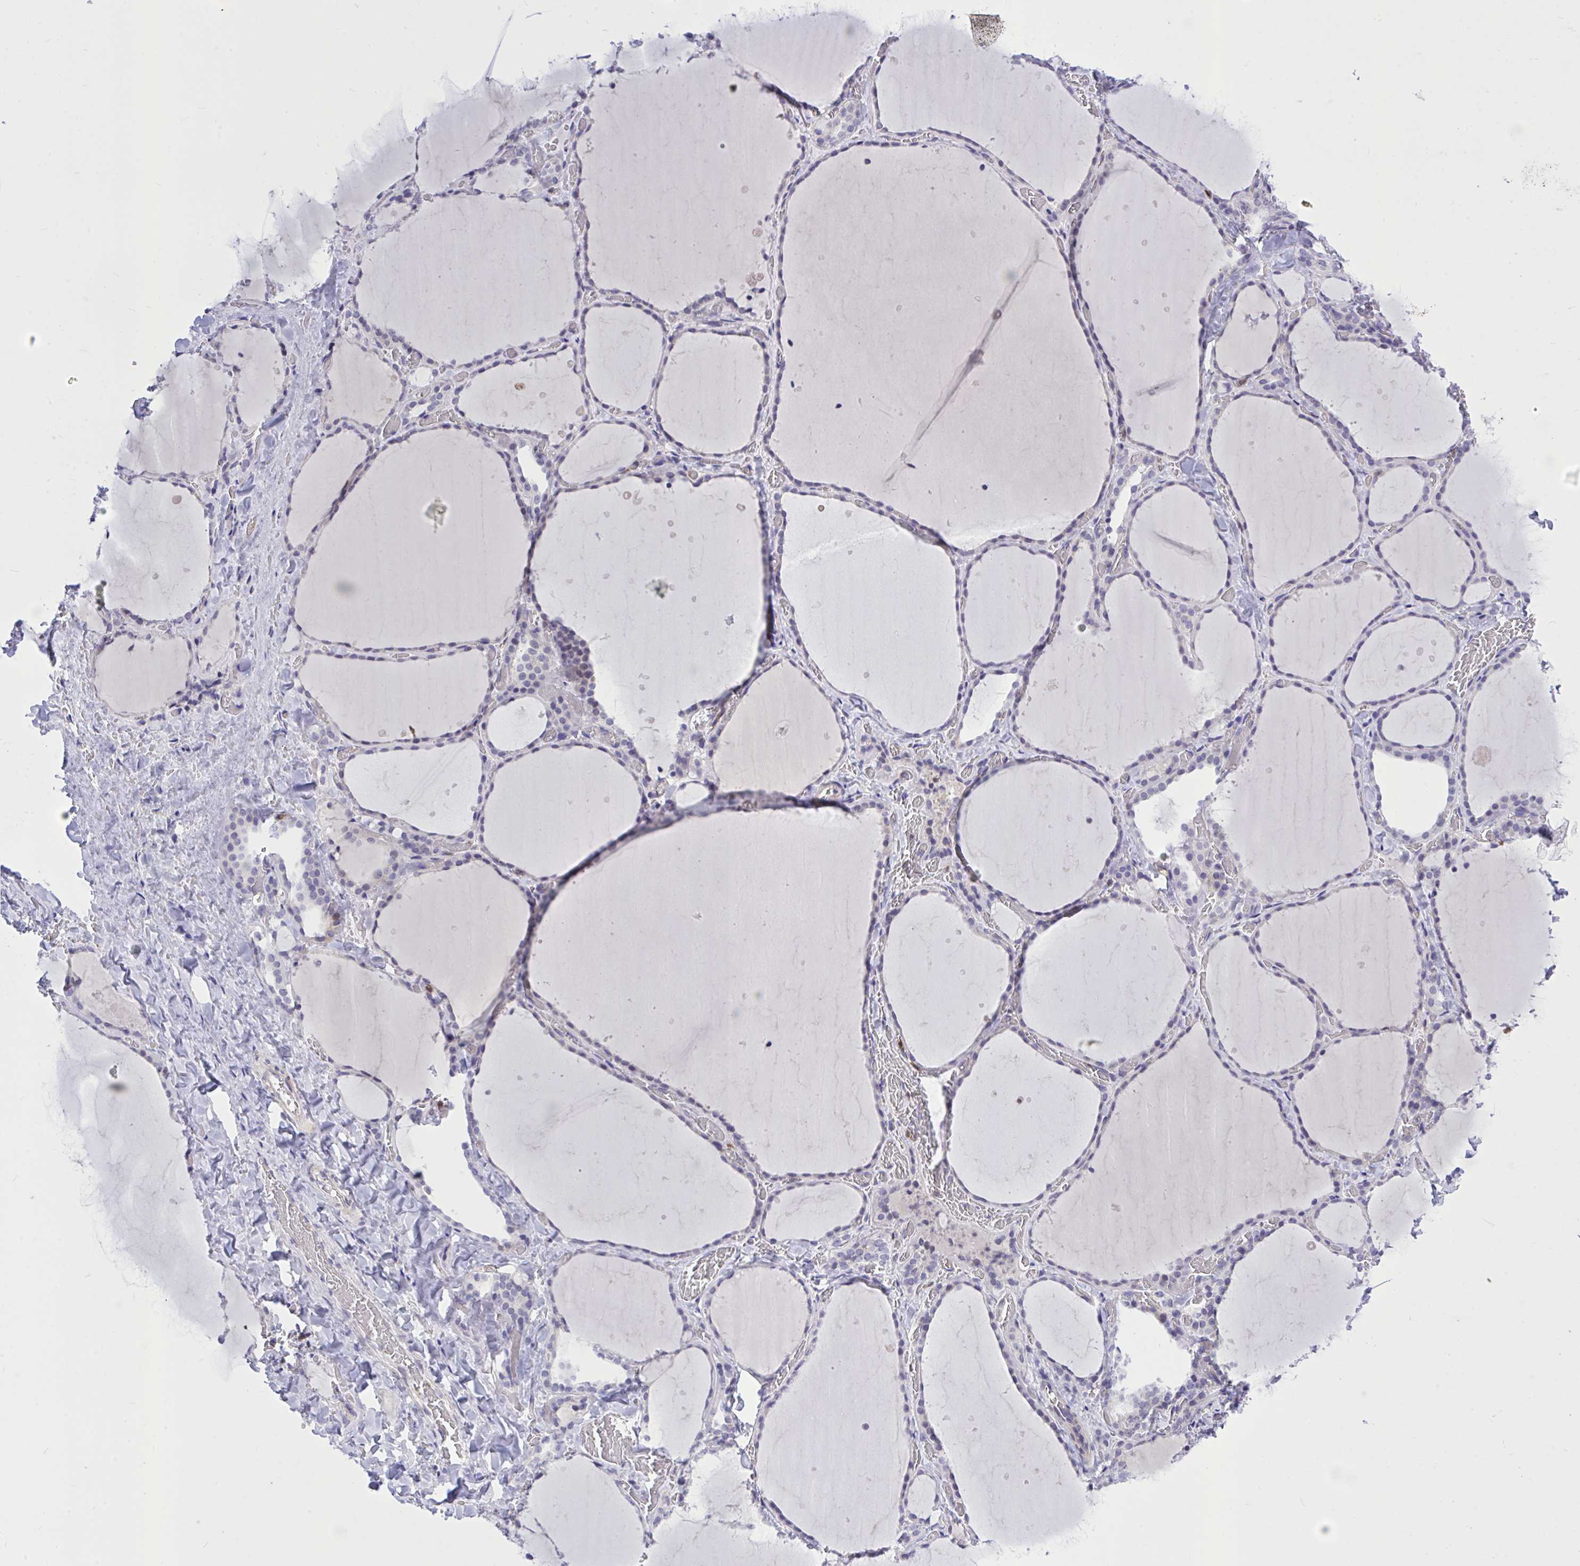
{"staining": {"intensity": "weak", "quantity": "<25%", "location": "cytoplasmic/membranous"}, "tissue": "thyroid gland", "cell_type": "Glandular cells", "image_type": "normal", "snomed": [{"axis": "morphology", "description": "Normal tissue, NOS"}, {"axis": "topography", "description": "Thyroid gland"}], "caption": "Protein analysis of unremarkable thyroid gland shows no significant expression in glandular cells.", "gene": "CXCL8", "patient": {"sex": "female", "age": 36}}